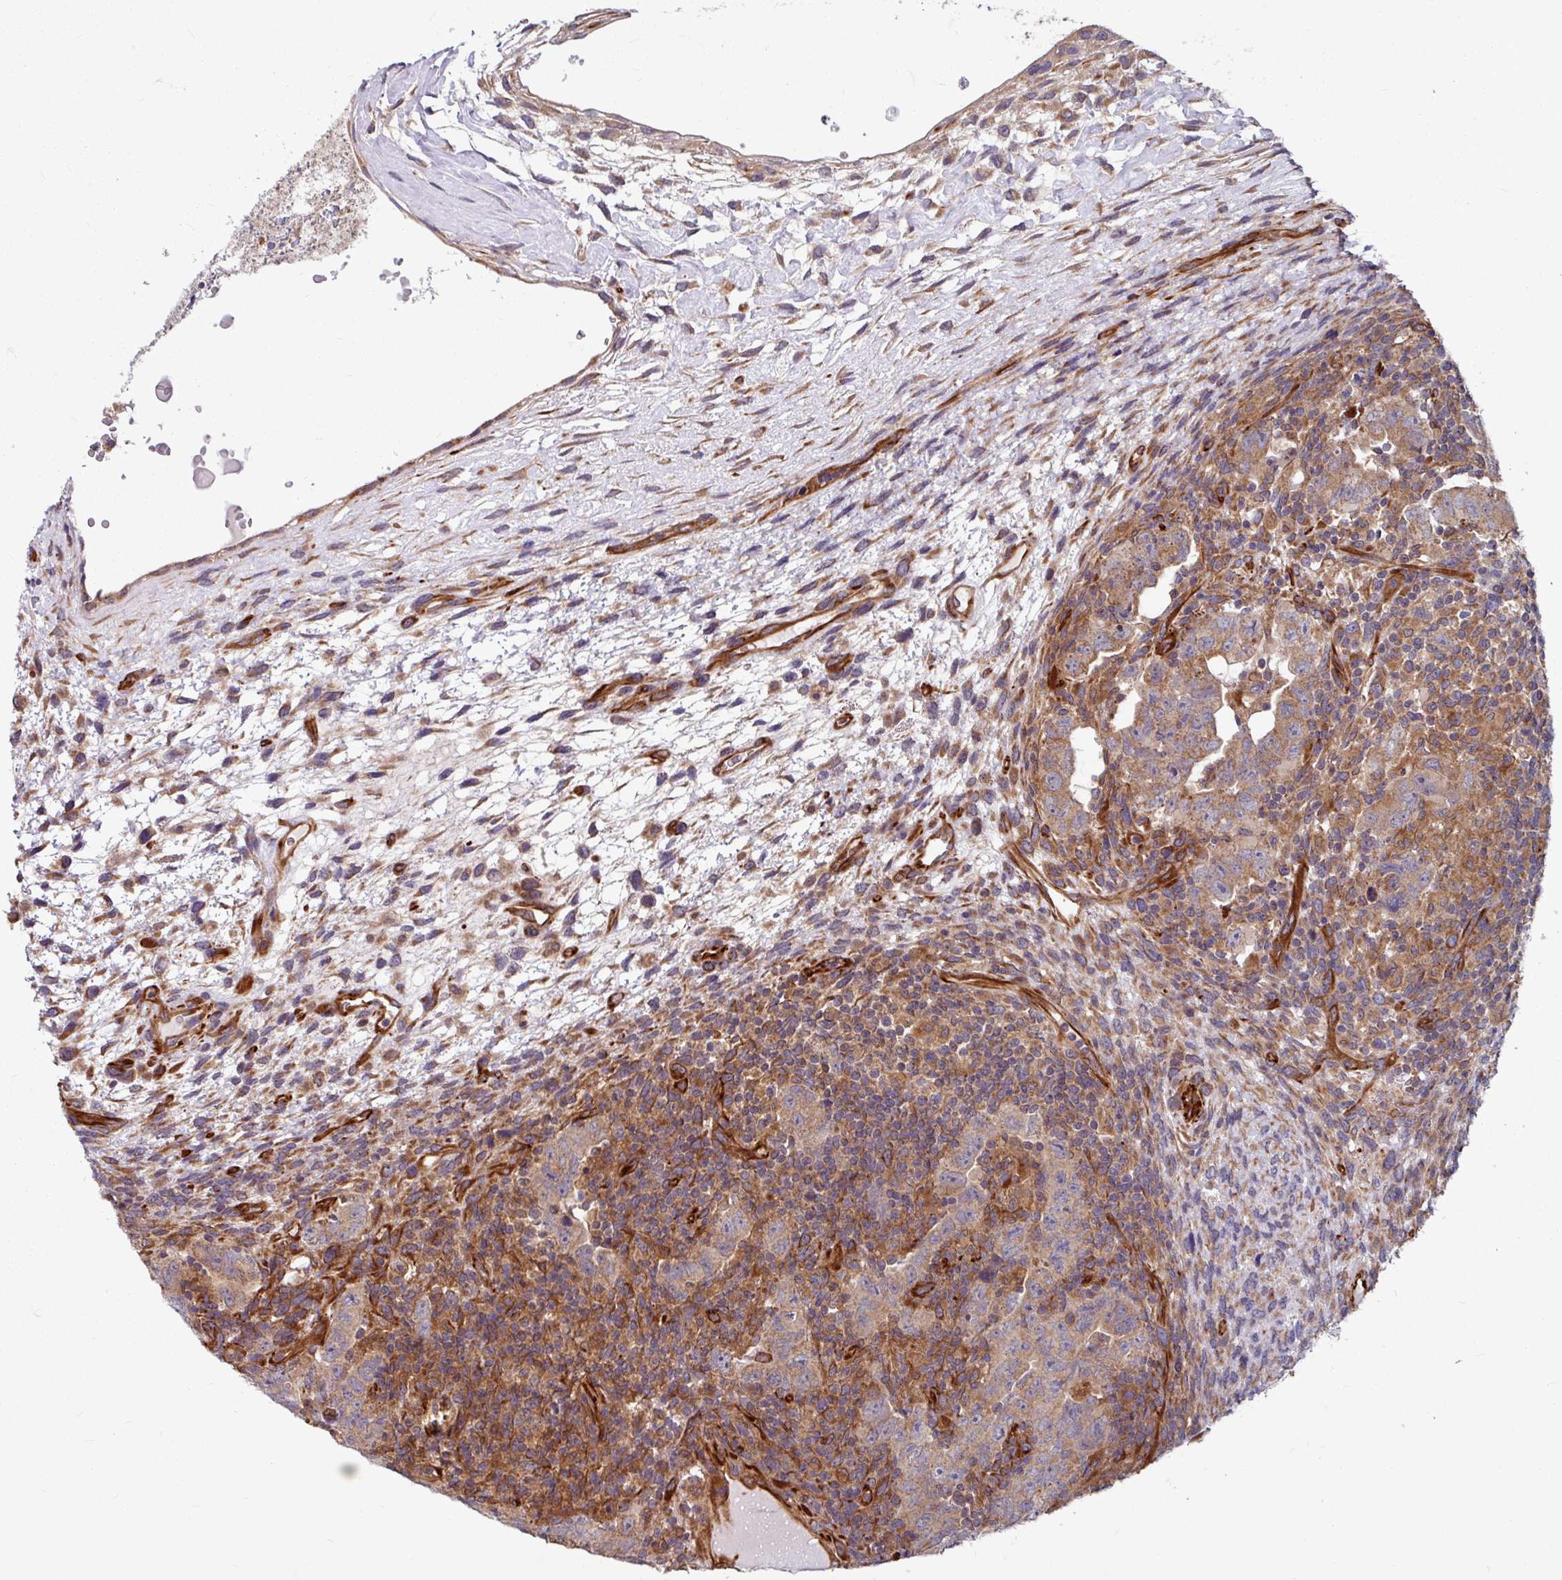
{"staining": {"intensity": "moderate", "quantity": ">75%", "location": "cytoplasmic/membranous"}, "tissue": "testis cancer", "cell_type": "Tumor cells", "image_type": "cancer", "snomed": [{"axis": "morphology", "description": "Carcinoma, Embryonal, NOS"}, {"axis": "topography", "description": "Testis"}], "caption": "Protein staining of embryonal carcinoma (testis) tissue reveals moderate cytoplasmic/membranous expression in about >75% of tumor cells. Using DAB (brown) and hematoxylin (blue) stains, captured at high magnification using brightfield microscopy.", "gene": "DAAM2", "patient": {"sex": "male", "age": 24}}